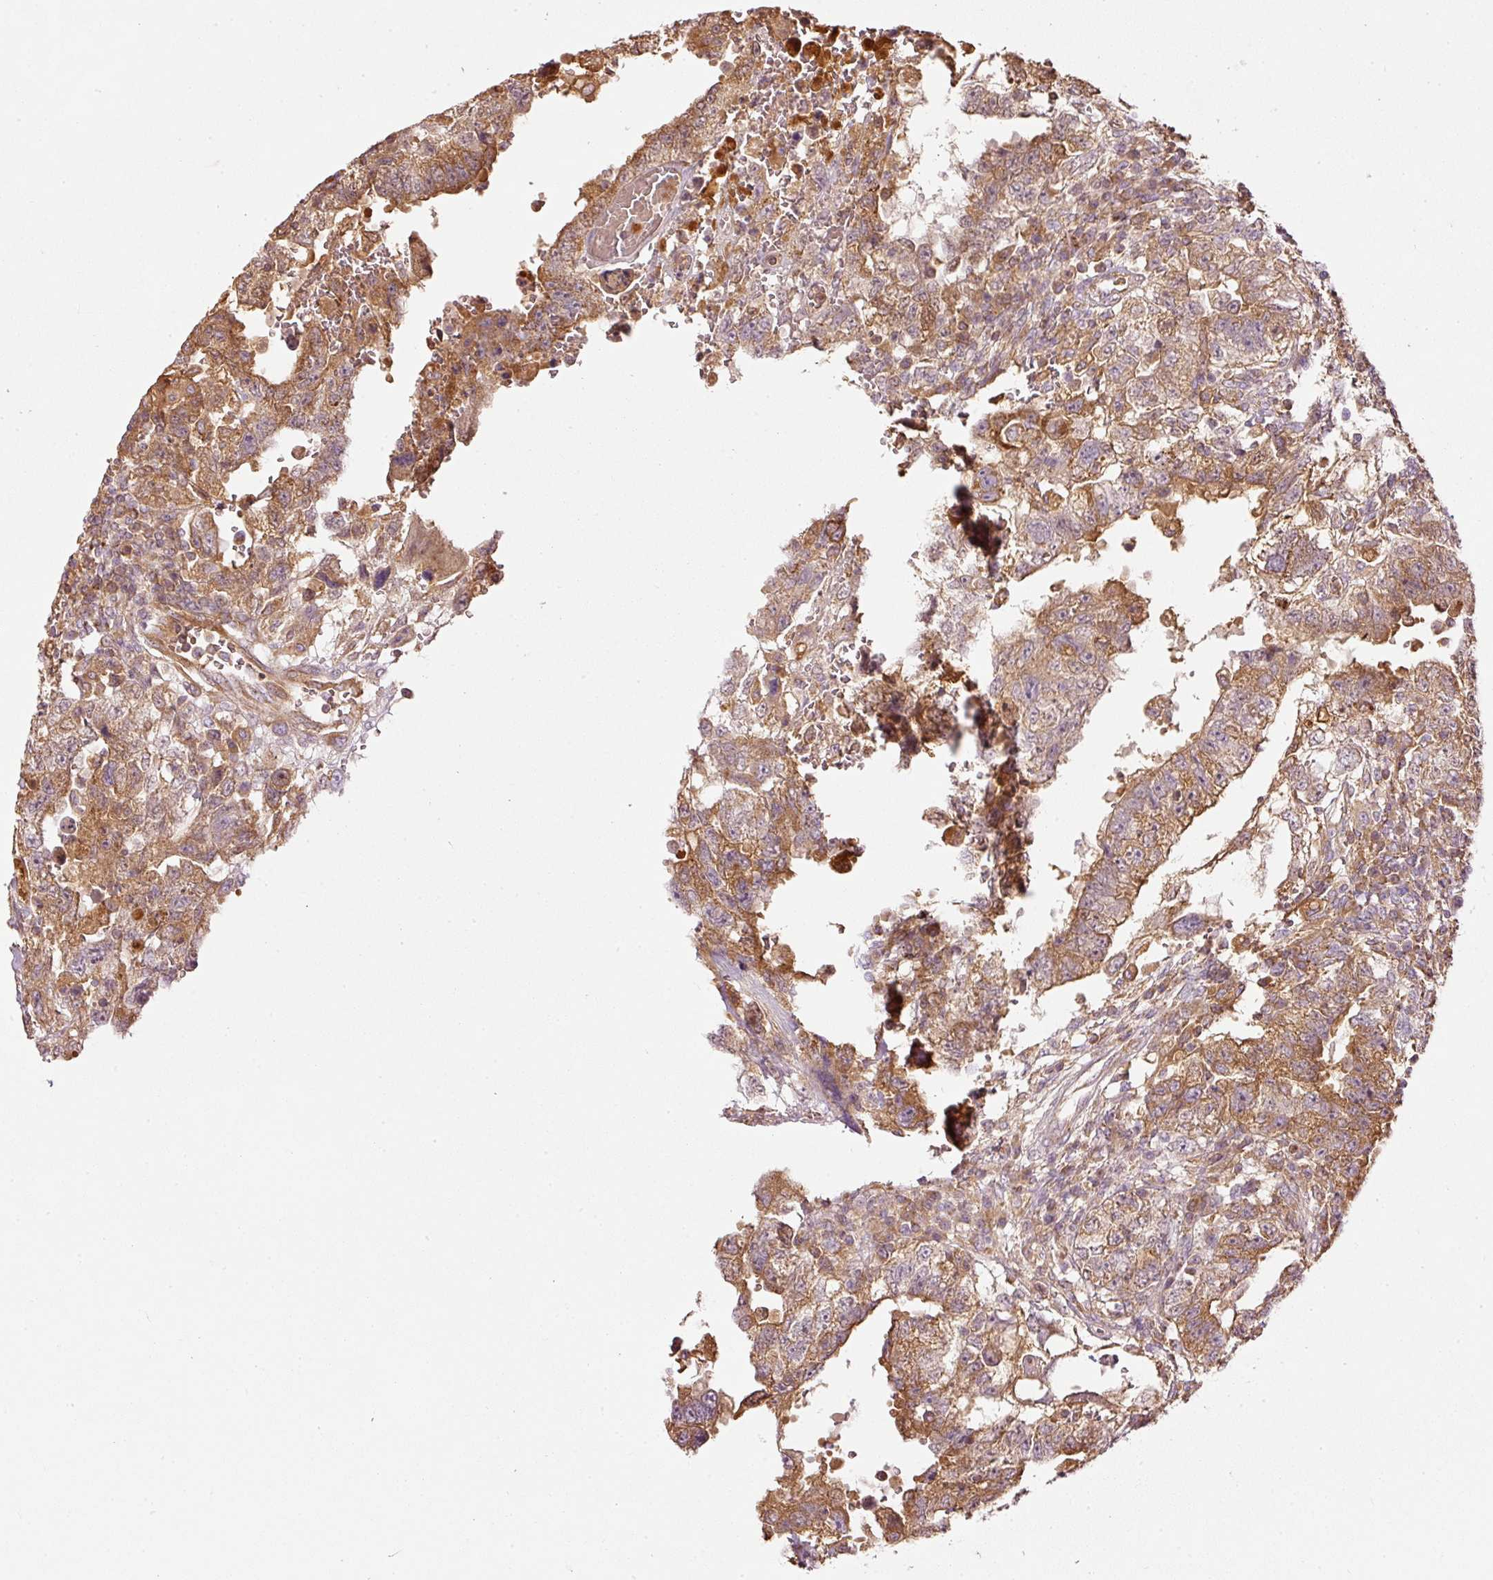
{"staining": {"intensity": "moderate", "quantity": ">75%", "location": "cytoplasmic/membranous"}, "tissue": "testis cancer", "cell_type": "Tumor cells", "image_type": "cancer", "snomed": [{"axis": "morphology", "description": "Carcinoma, Embryonal, NOS"}, {"axis": "topography", "description": "Testis"}], "caption": "Testis cancer (embryonal carcinoma) stained with a brown dye shows moderate cytoplasmic/membranous positive positivity in about >75% of tumor cells.", "gene": "SERPING1", "patient": {"sex": "male", "age": 26}}